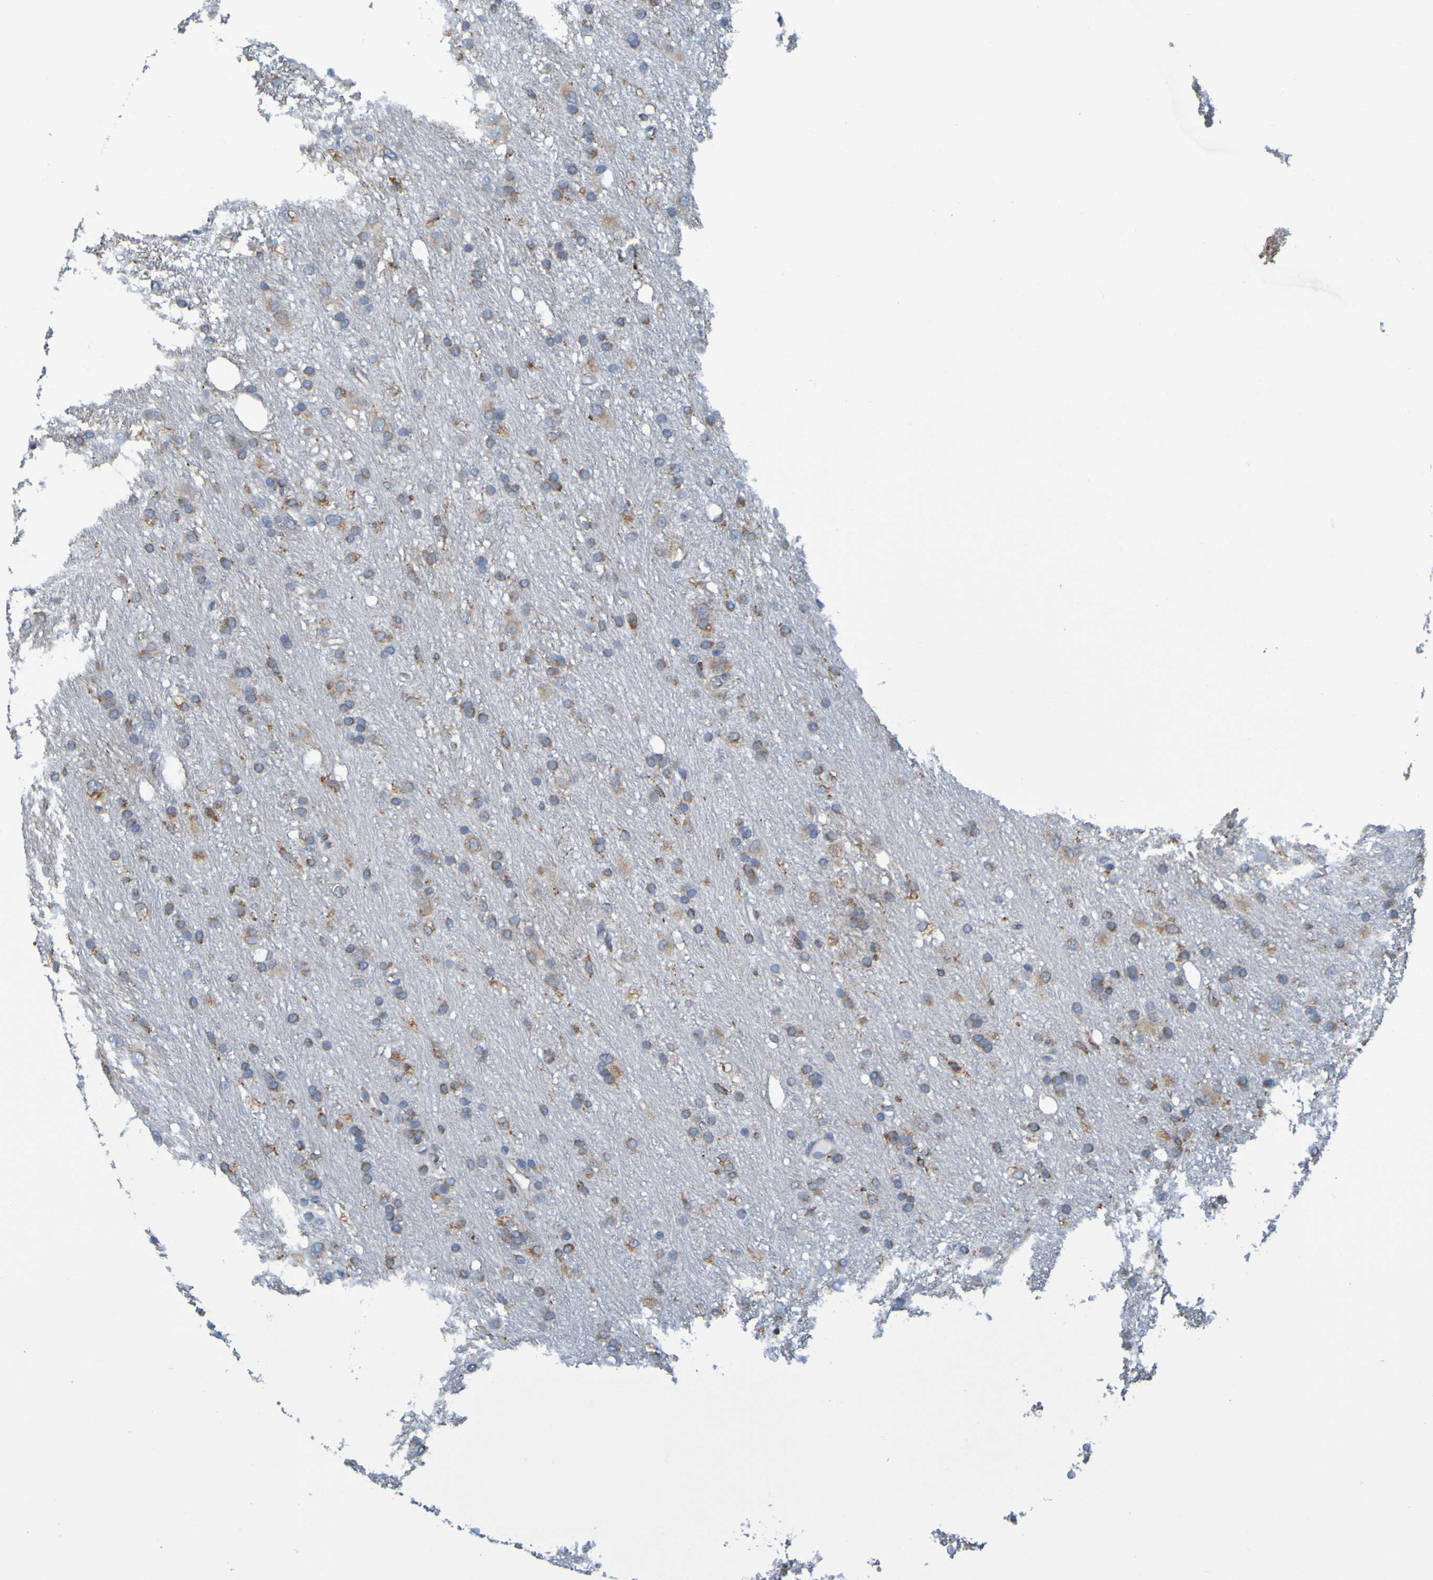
{"staining": {"intensity": "weak", "quantity": "25%-75%", "location": "cytoplasmic/membranous"}, "tissue": "glioma", "cell_type": "Tumor cells", "image_type": "cancer", "snomed": [{"axis": "morphology", "description": "Glioma, malignant, Low grade"}, {"axis": "topography", "description": "Brain"}], "caption": "Protein analysis of low-grade glioma (malignant) tissue reveals weak cytoplasmic/membranous staining in approximately 25%-75% of tumor cells.", "gene": "SSR1", "patient": {"sex": "male", "age": 77}}